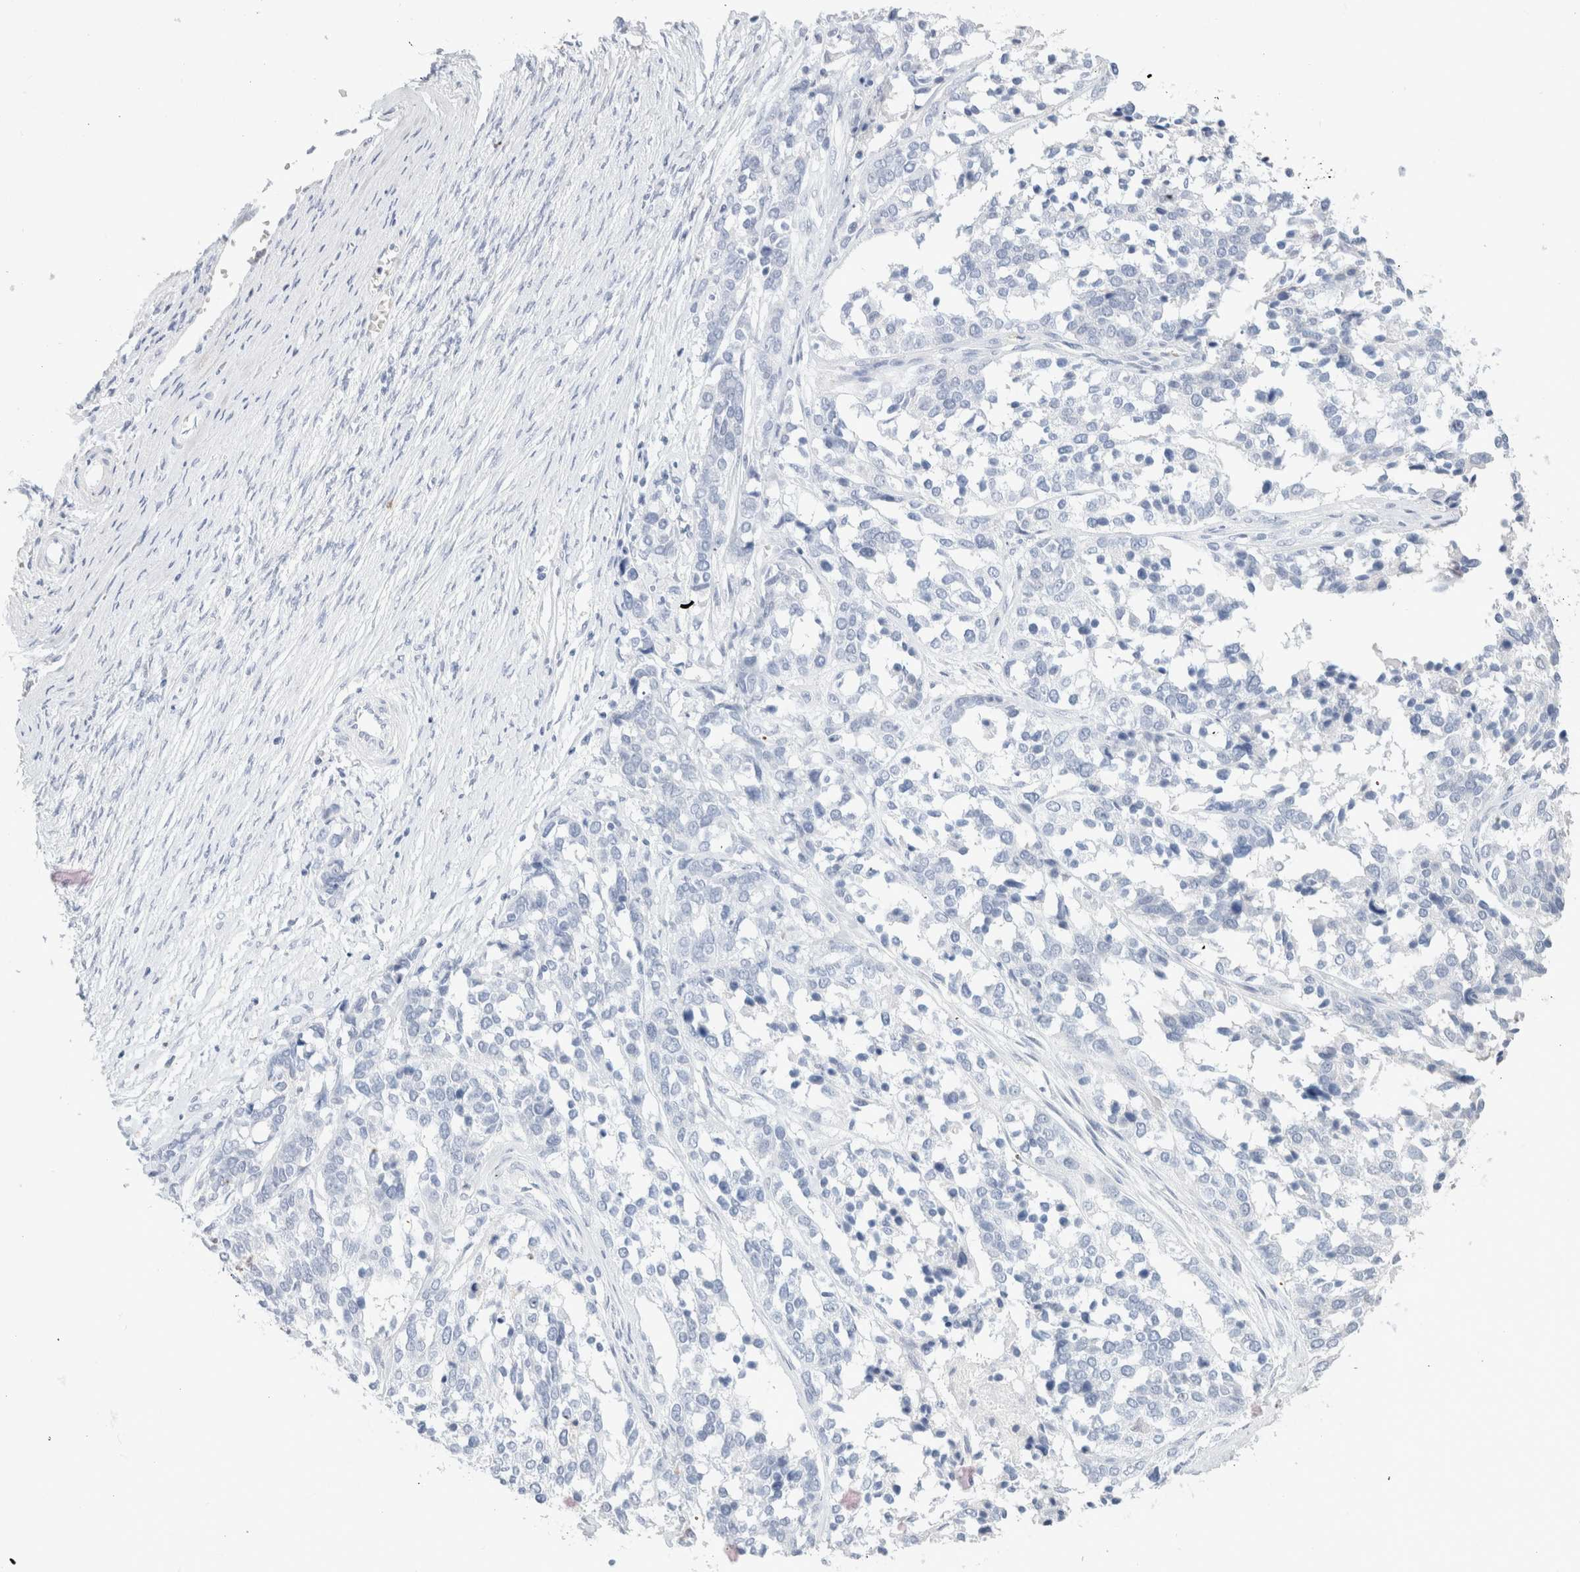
{"staining": {"intensity": "negative", "quantity": "none", "location": "none"}, "tissue": "ovarian cancer", "cell_type": "Tumor cells", "image_type": "cancer", "snomed": [{"axis": "morphology", "description": "Cystadenocarcinoma, serous, NOS"}, {"axis": "topography", "description": "Ovary"}], "caption": "Ovarian cancer was stained to show a protein in brown. There is no significant staining in tumor cells.", "gene": "ARG1", "patient": {"sex": "female", "age": 44}}